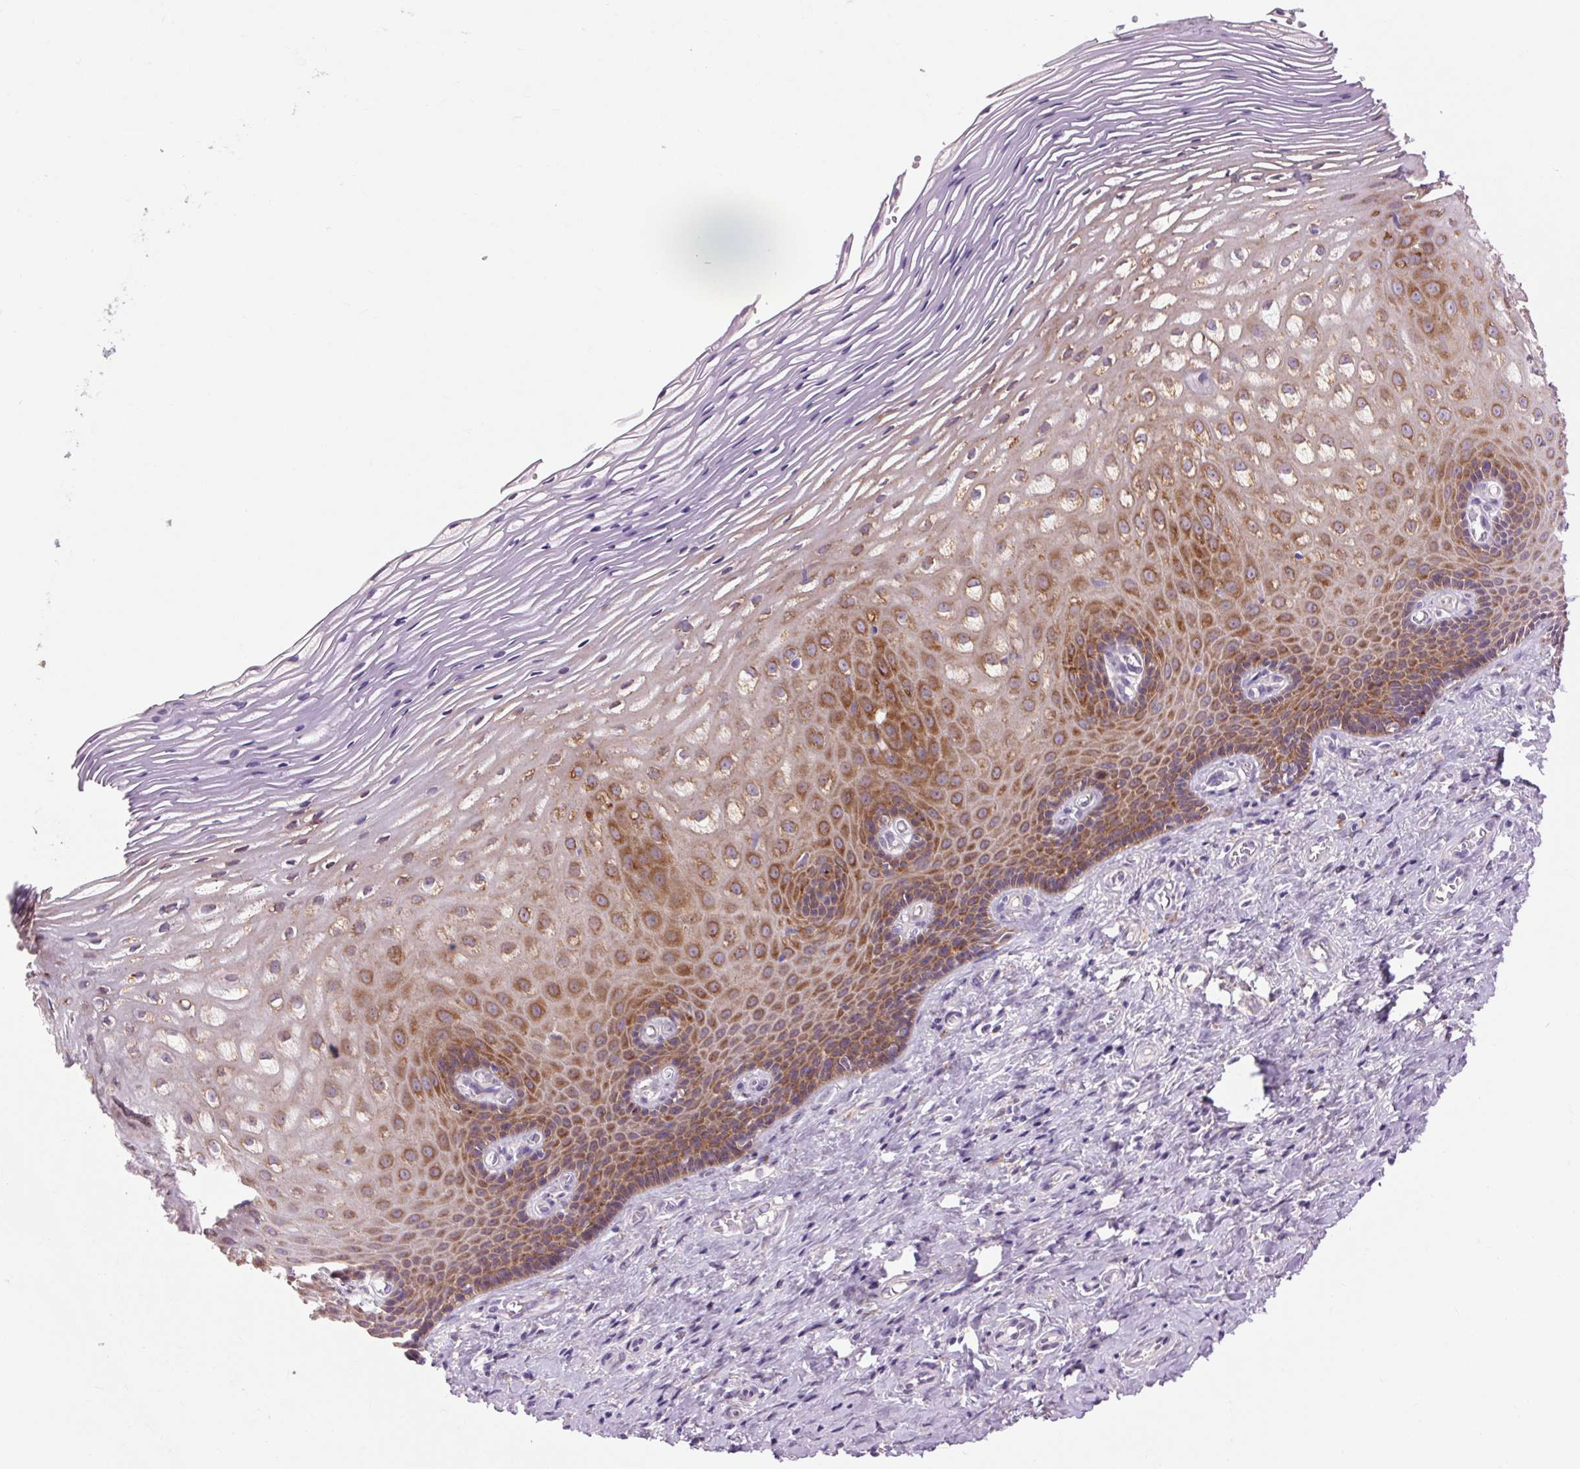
{"staining": {"intensity": "moderate", "quantity": "25%-75%", "location": "cytoplasmic/membranous"}, "tissue": "vagina", "cell_type": "Squamous epithelial cells", "image_type": "normal", "snomed": [{"axis": "morphology", "description": "Normal tissue, NOS"}, {"axis": "topography", "description": "Vagina"}], "caption": "IHC of unremarkable vagina displays medium levels of moderate cytoplasmic/membranous positivity in approximately 25%-75% of squamous epithelial cells.", "gene": "SOWAHC", "patient": {"sex": "female", "age": 83}}